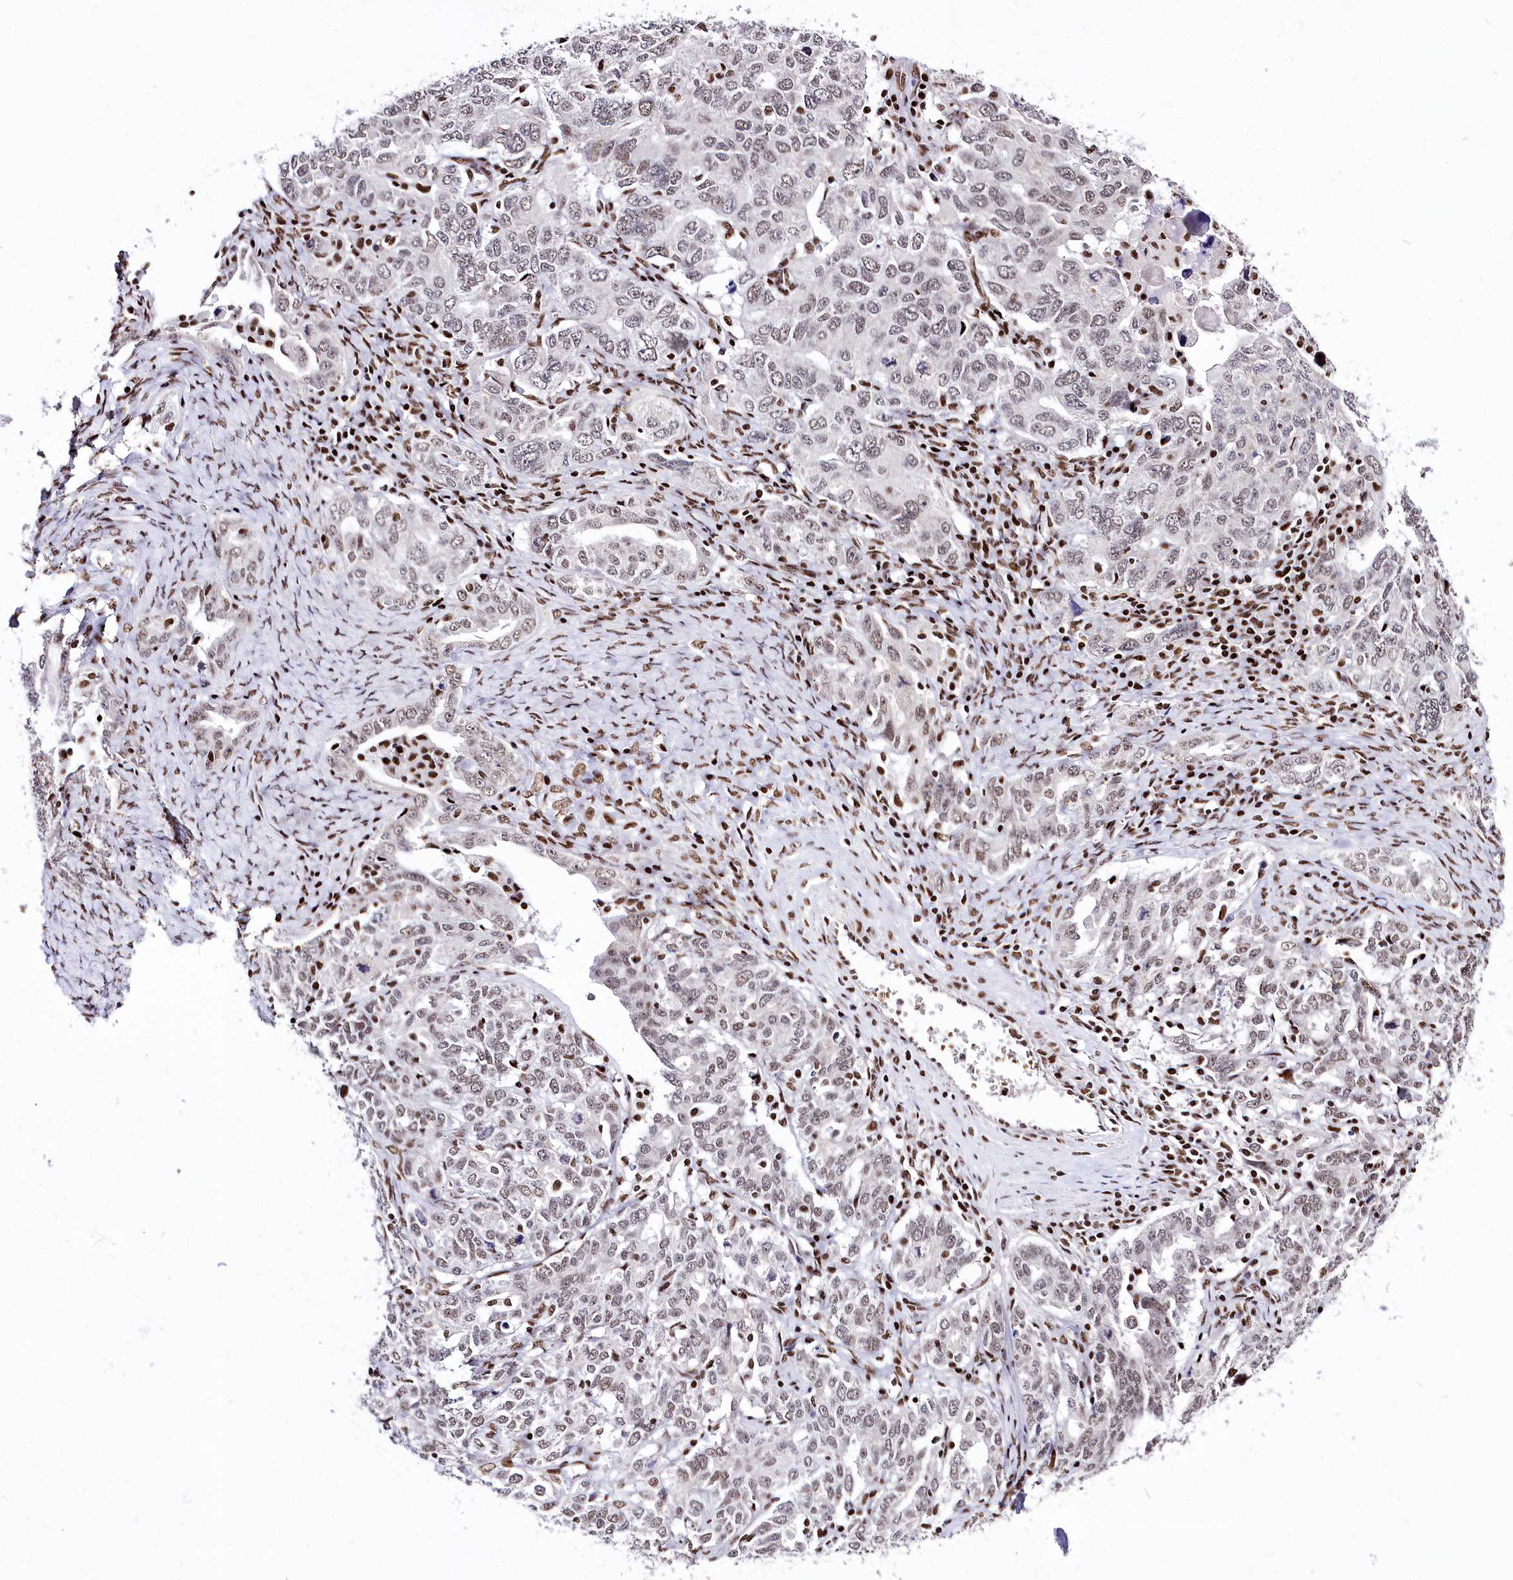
{"staining": {"intensity": "negative", "quantity": "none", "location": "none"}, "tissue": "ovarian cancer", "cell_type": "Tumor cells", "image_type": "cancer", "snomed": [{"axis": "morphology", "description": "Carcinoma, endometroid"}, {"axis": "topography", "description": "Ovary"}], "caption": "The photomicrograph displays no significant expression in tumor cells of ovarian cancer.", "gene": "POU4F3", "patient": {"sex": "female", "age": 62}}